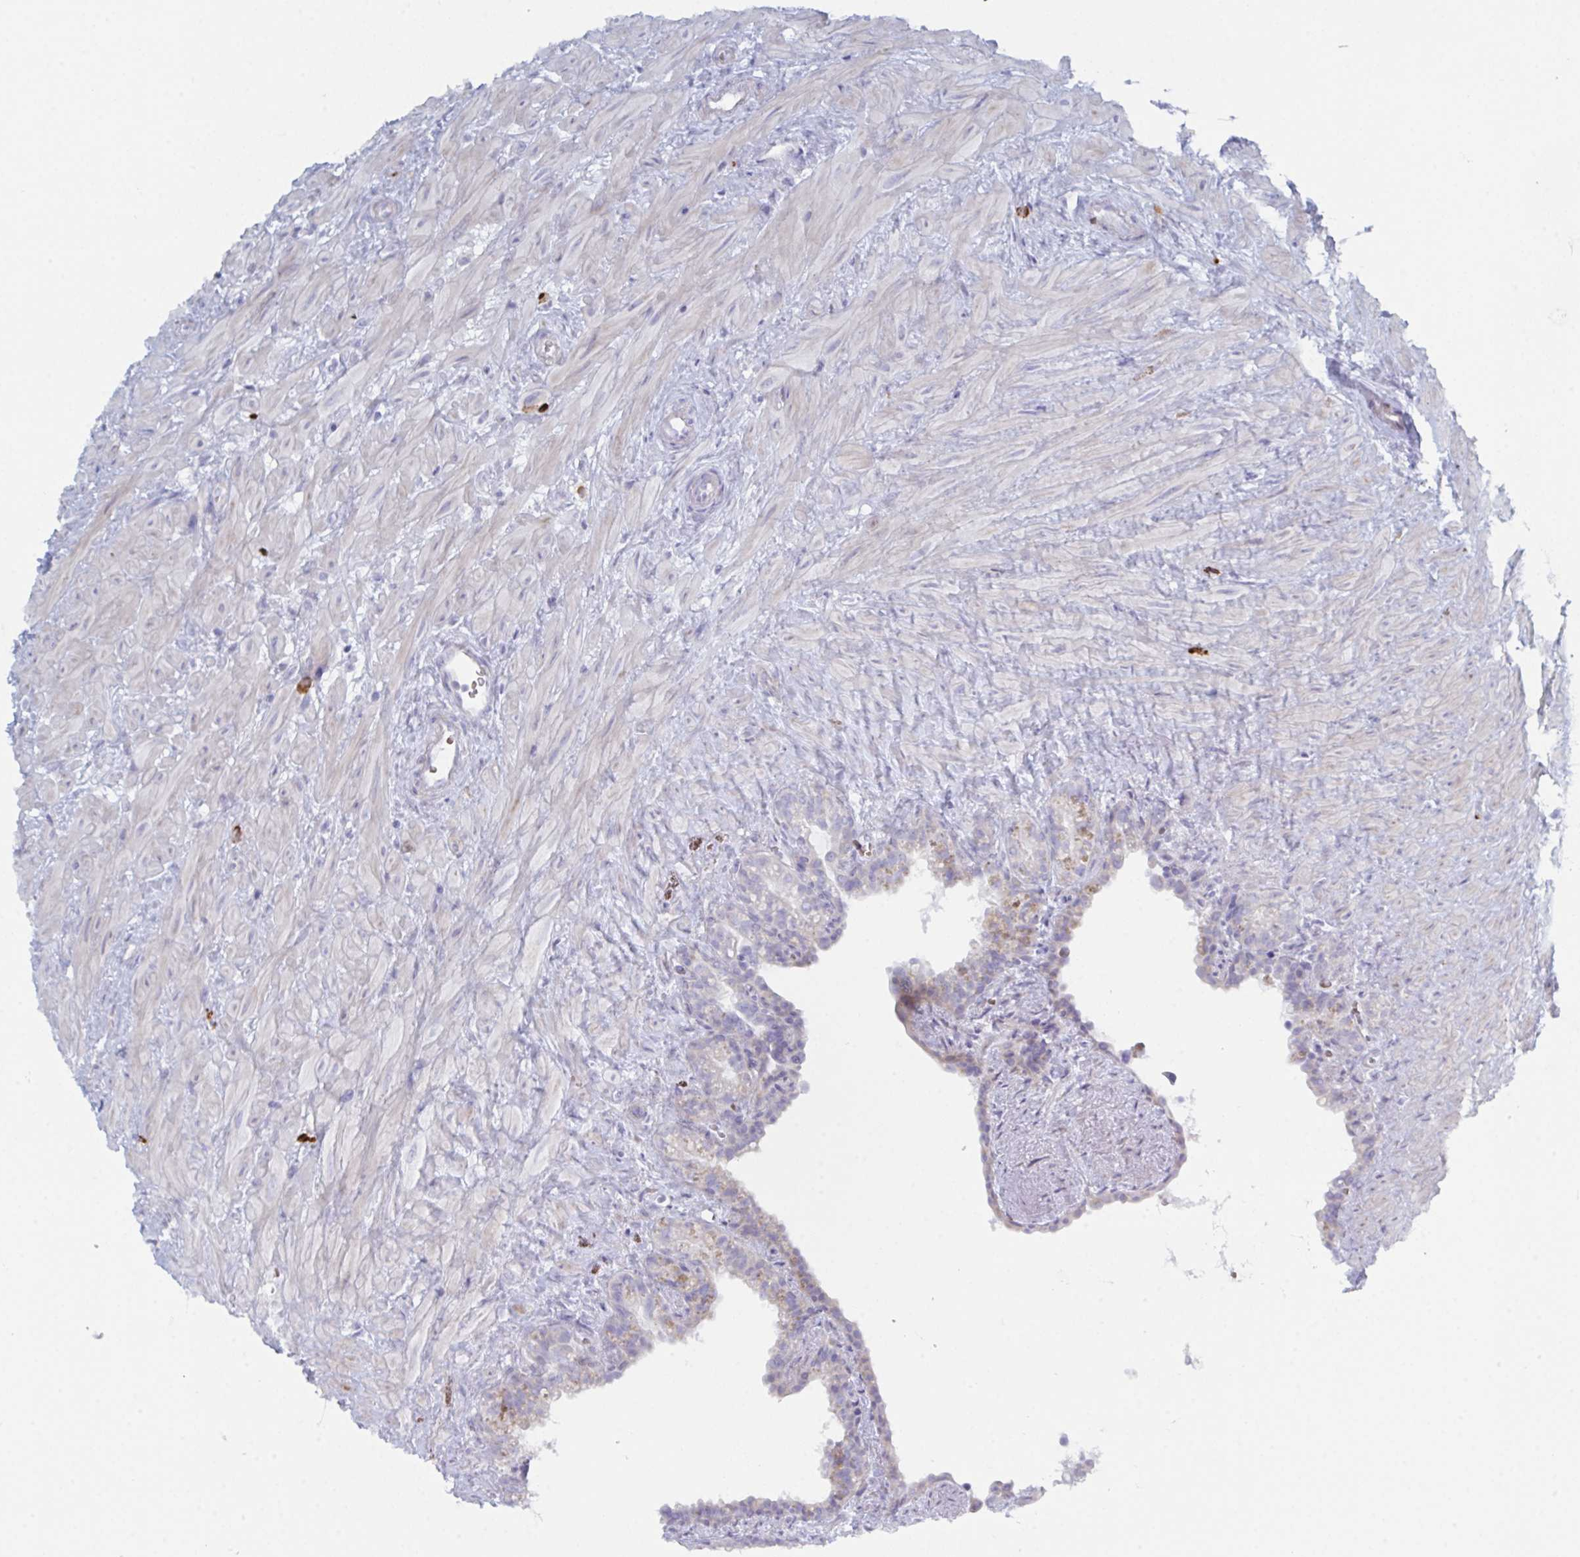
{"staining": {"intensity": "negative", "quantity": "none", "location": "none"}, "tissue": "seminal vesicle", "cell_type": "Glandular cells", "image_type": "normal", "snomed": [{"axis": "morphology", "description": "Normal tissue, NOS"}, {"axis": "topography", "description": "Seminal veicle"}], "caption": "This is a micrograph of IHC staining of unremarkable seminal vesicle, which shows no staining in glandular cells.", "gene": "ZNF684", "patient": {"sex": "male", "age": 76}}